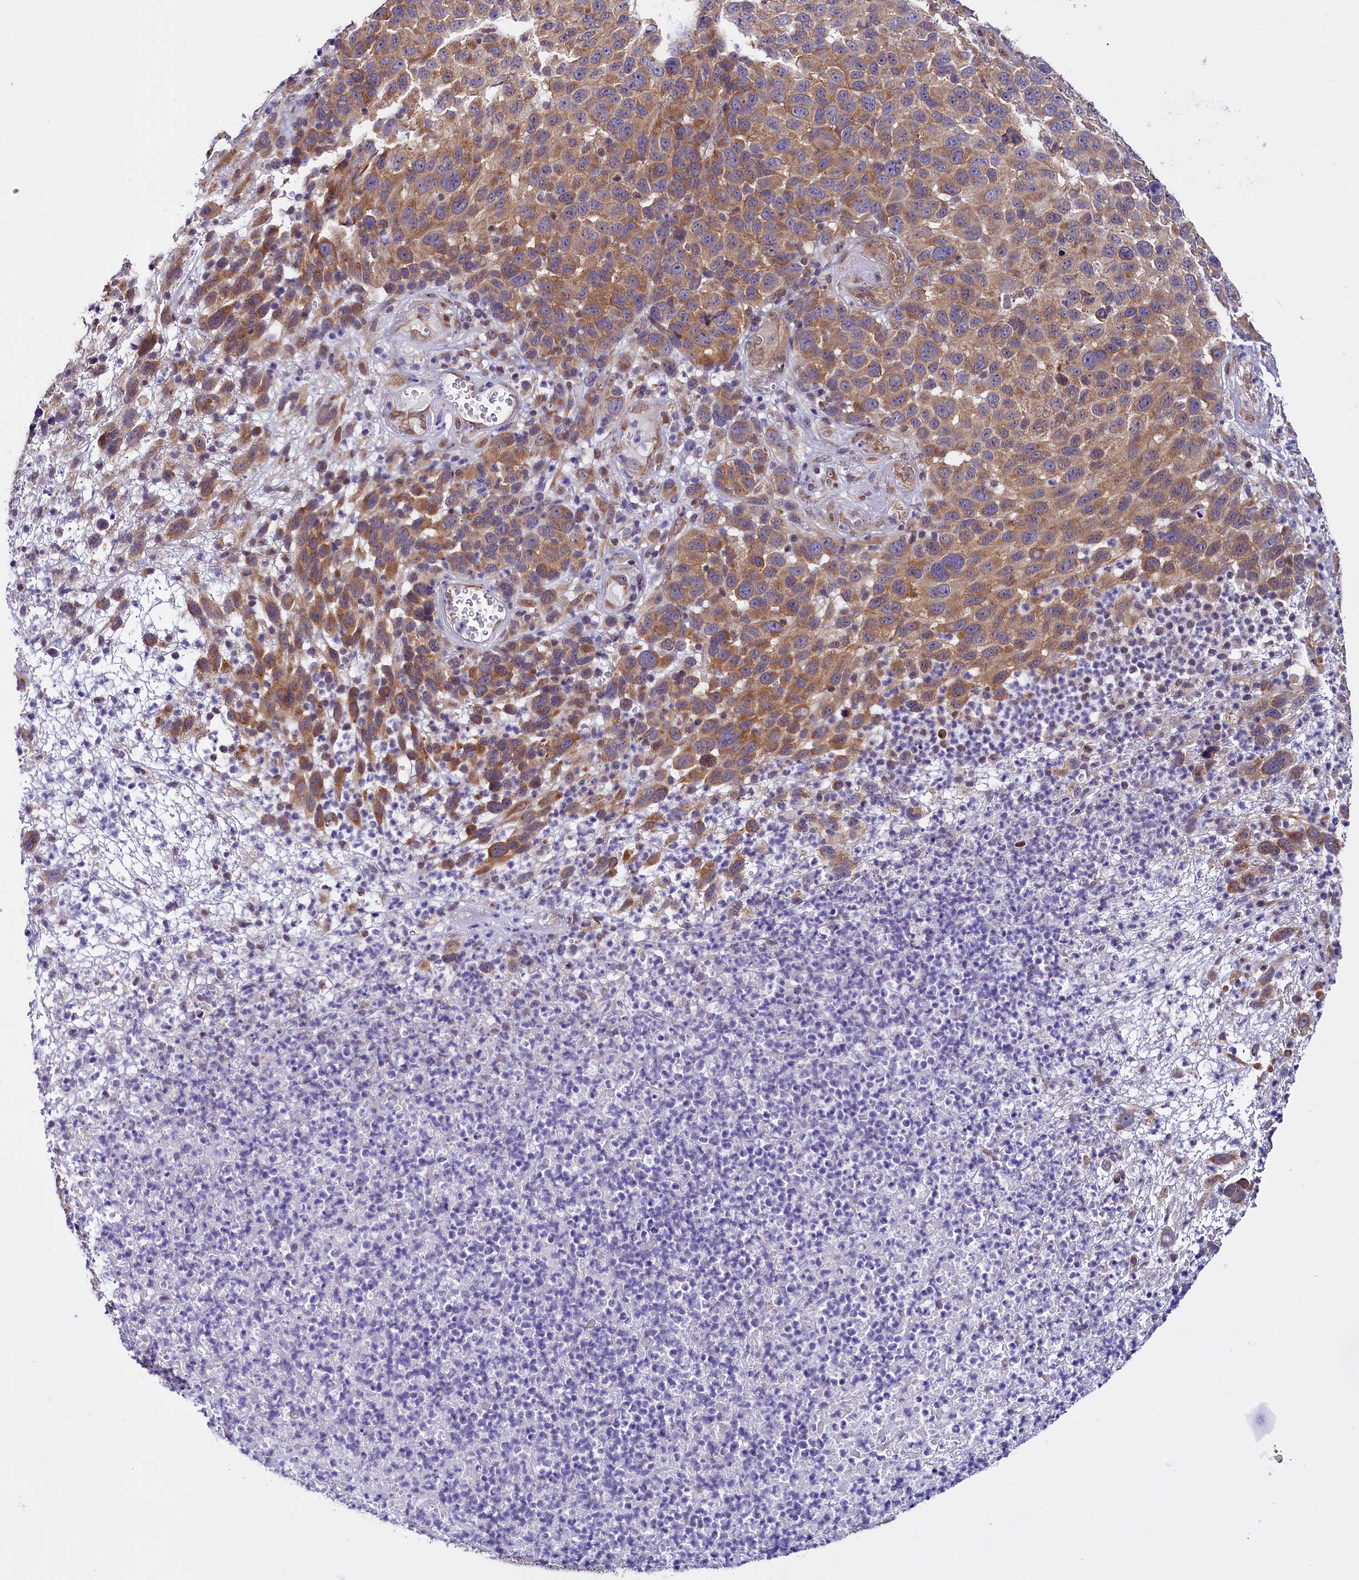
{"staining": {"intensity": "moderate", "quantity": ">75%", "location": "cytoplasmic/membranous"}, "tissue": "melanoma", "cell_type": "Tumor cells", "image_type": "cancer", "snomed": [{"axis": "morphology", "description": "Malignant melanoma, NOS"}, {"axis": "topography", "description": "Skin"}], "caption": "A medium amount of moderate cytoplasmic/membranous staining is seen in about >75% of tumor cells in malignant melanoma tissue.", "gene": "UACA", "patient": {"sex": "male", "age": 49}}